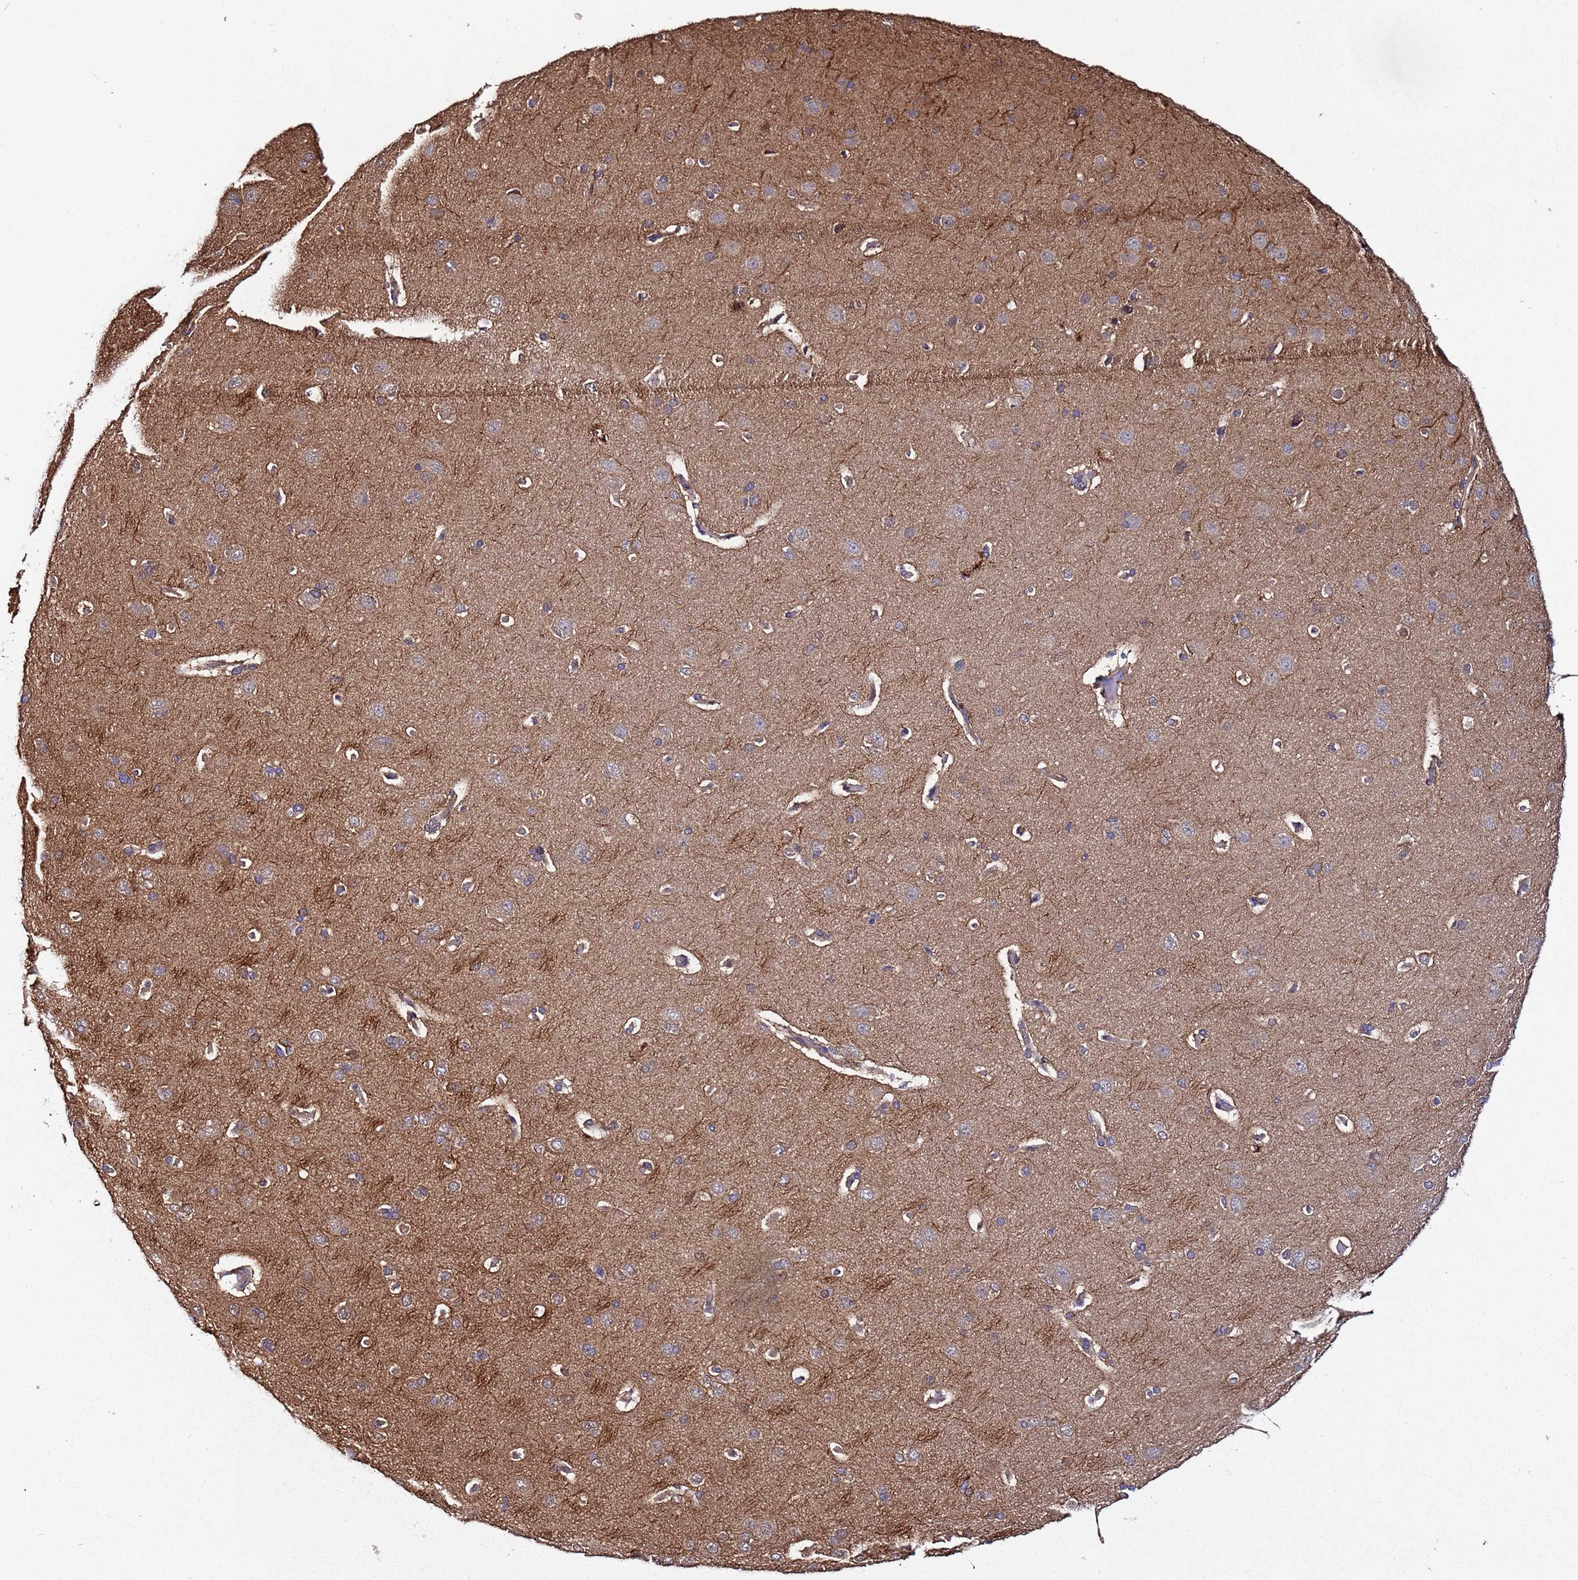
{"staining": {"intensity": "weak", "quantity": ">75%", "location": "cytoplasmic/membranous"}, "tissue": "cerebral cortex", "cell_type": "Endothelial cells", "image_type": "normal", "snomed": [{"axis": "morphology", "description": "Normal tissue, NOS"}, {"axis": "topography", "description": "Cerebral cortex"}], "caption": "Protein staining shows weak cytoplasmic/membranous positivity in about >75% of endothelial cells in benign cerebral cortex.", "gene": "PLXDC2", "patient": {"sex": "male", "age": 62}}